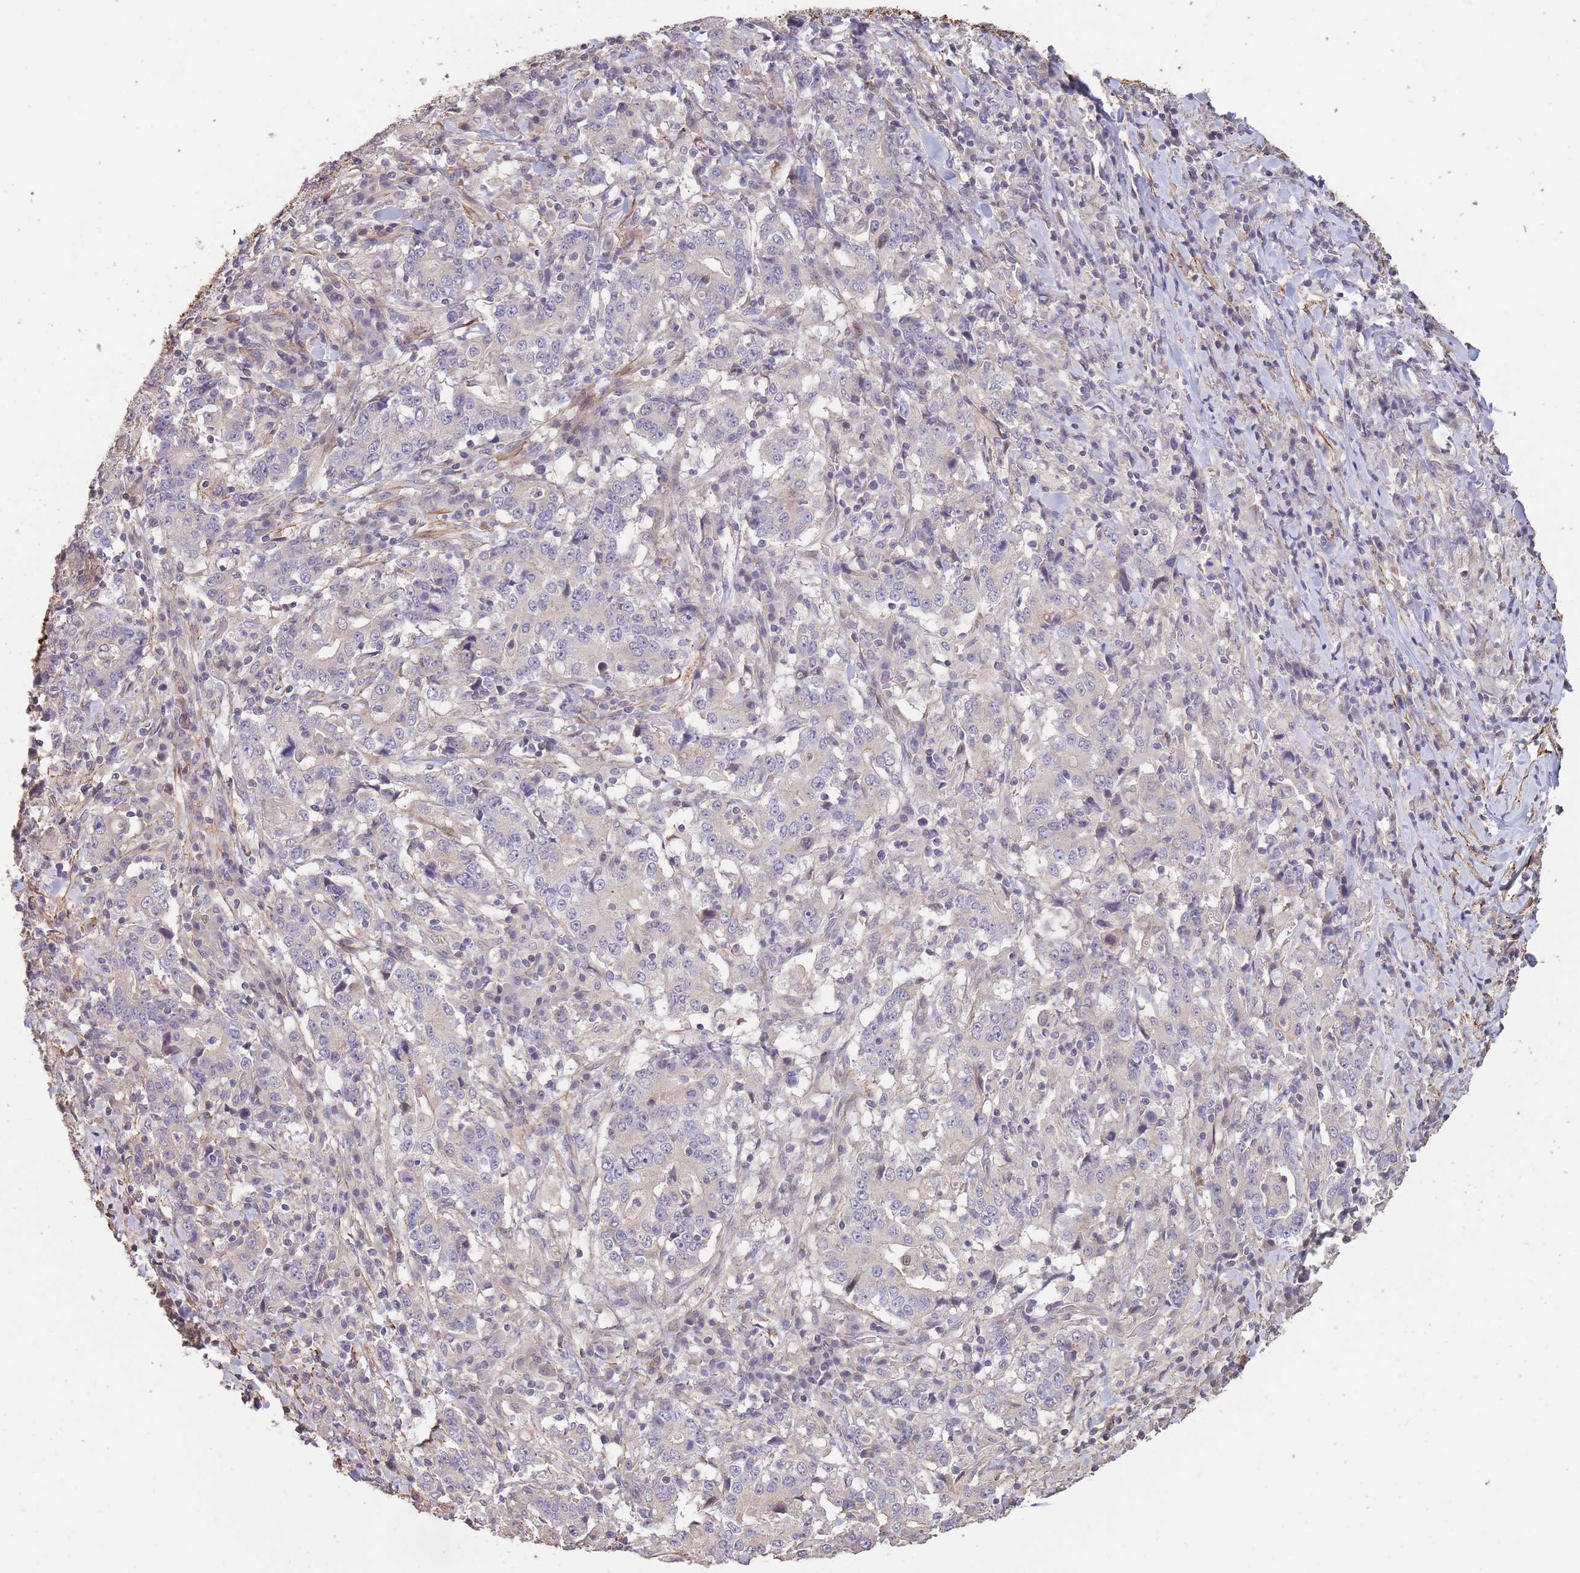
{"staining": {"intensity": "negative", "quantity": "none", "location": "none"}, "tissue": "stomach cancer", "cell_type": "Tumor cells", "image_type": "cancer", "snomed": [{"axis": "morphology", "description": "Normal tissue, NOS"}, {"axis": "morphology", "description": "Adenocarcinoma, NOS"}, {"axis": "topography", "description": "Stomach, upper"}, {"axis": "topography", "description": "Stomach"}], "caption": "Immunohistochemistry micrograph of neoplastic tissue: human stomach cancer (adenocarcinoma) stained with DAB reveals no significant protein staining in tumor cells.", "gene": "NLRC4", "patient": {"sex": "male", "age": 59}}